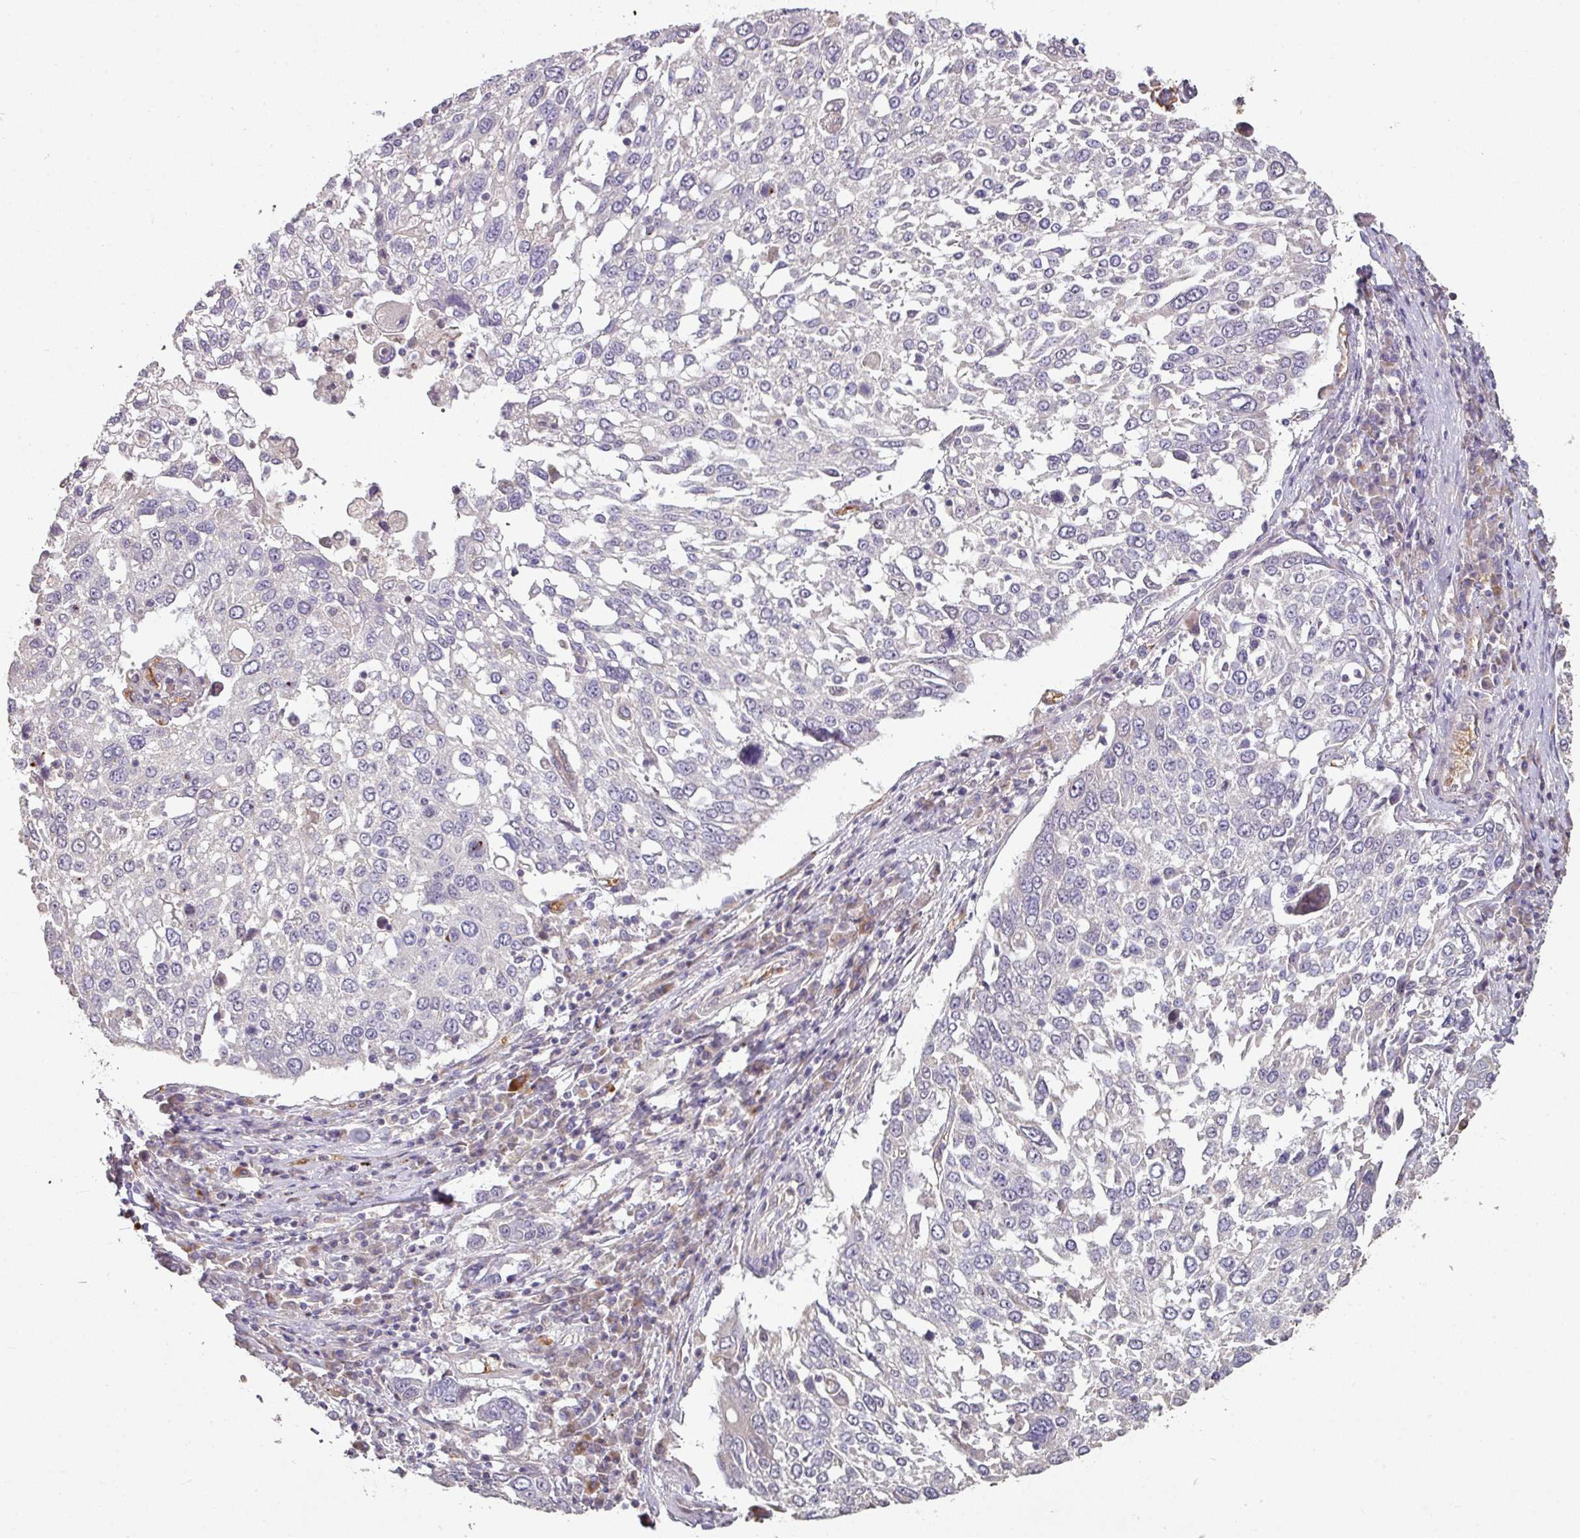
{"staining": {"intensity": "negative", "quantity": "none", "location": "none"}, "tissue": "lung cancer", "cell_type": "Tumor cells", "image_type": "cancer", "snomed": [{"axis": "morphology", "description": "Squamous cell carcinoma, NOS"}, {"axis": "topography", "description": "Lung"}], "caption": "Immunohistochemistry of human lung squamous cell carcinoma shows no expression in tumor cells.", "gene": "NHSL2", "patient": {"sex": "male", "age": 65}}